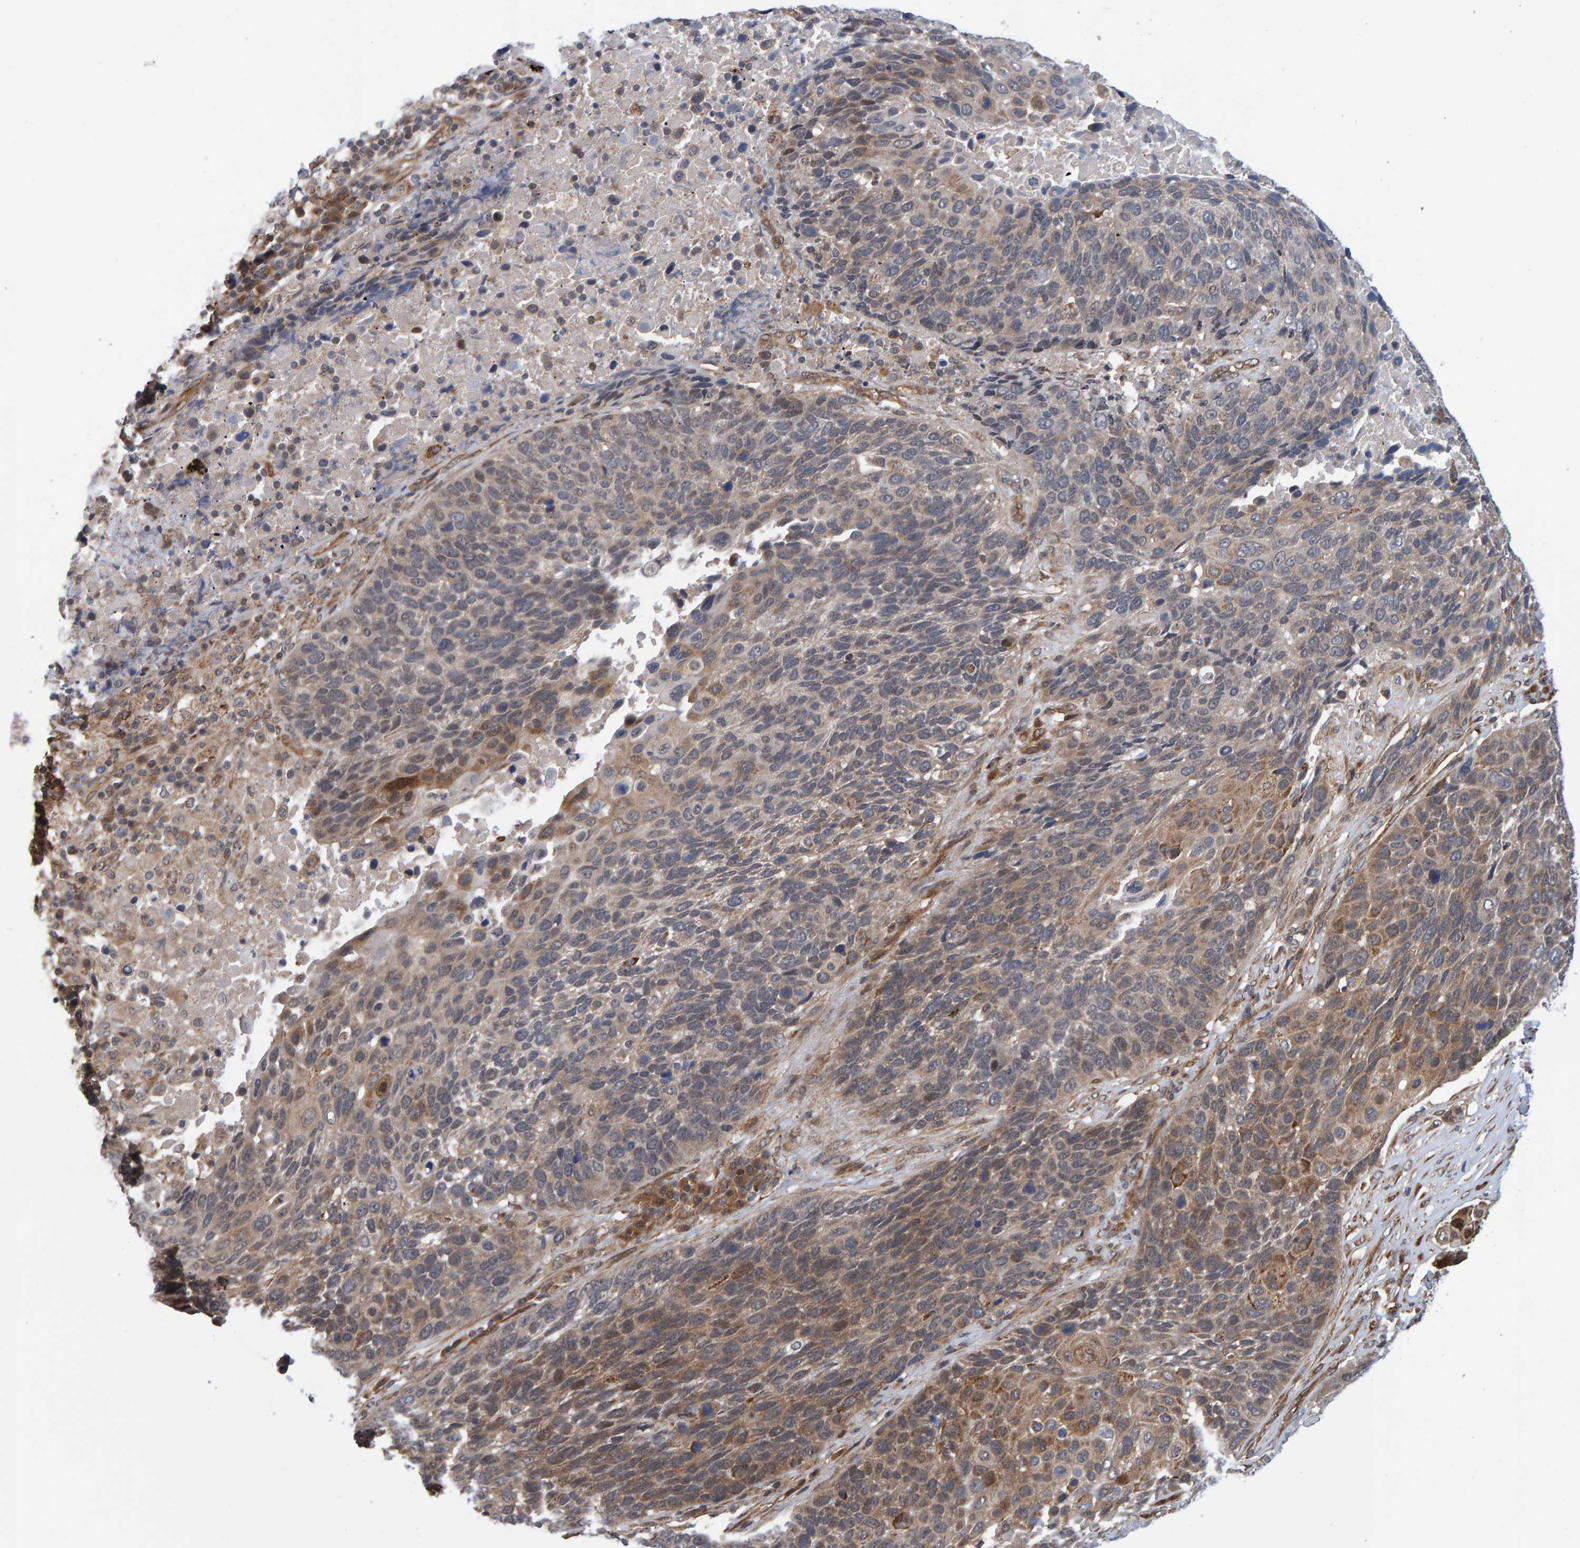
{"staining": {"intensity": "moderate", "quantity": "25%-75%", "location": "cytoplasmic/membranous"}, "tissue": "lung cancer", "cell_type": "Tumor cells", "image_type": "cancer", "snomed": [{"axis": "morphology", "description": "Squamous cell carcinoma, NOS"}, {"axis": "topography", "description": "Lung"}], "caption": "IHC (DAB (3,3'-diaminobenzidine)) staining of lung squamous cell carcinoma reveals moderate cytoplasmic/membranous protein staining in about 25%-75% of tumor cells. The protein is shown in brown color, while the nuclei are stained blue.", "gene": "SCRN2", "patient": {"sex": "male", "age": 66}}